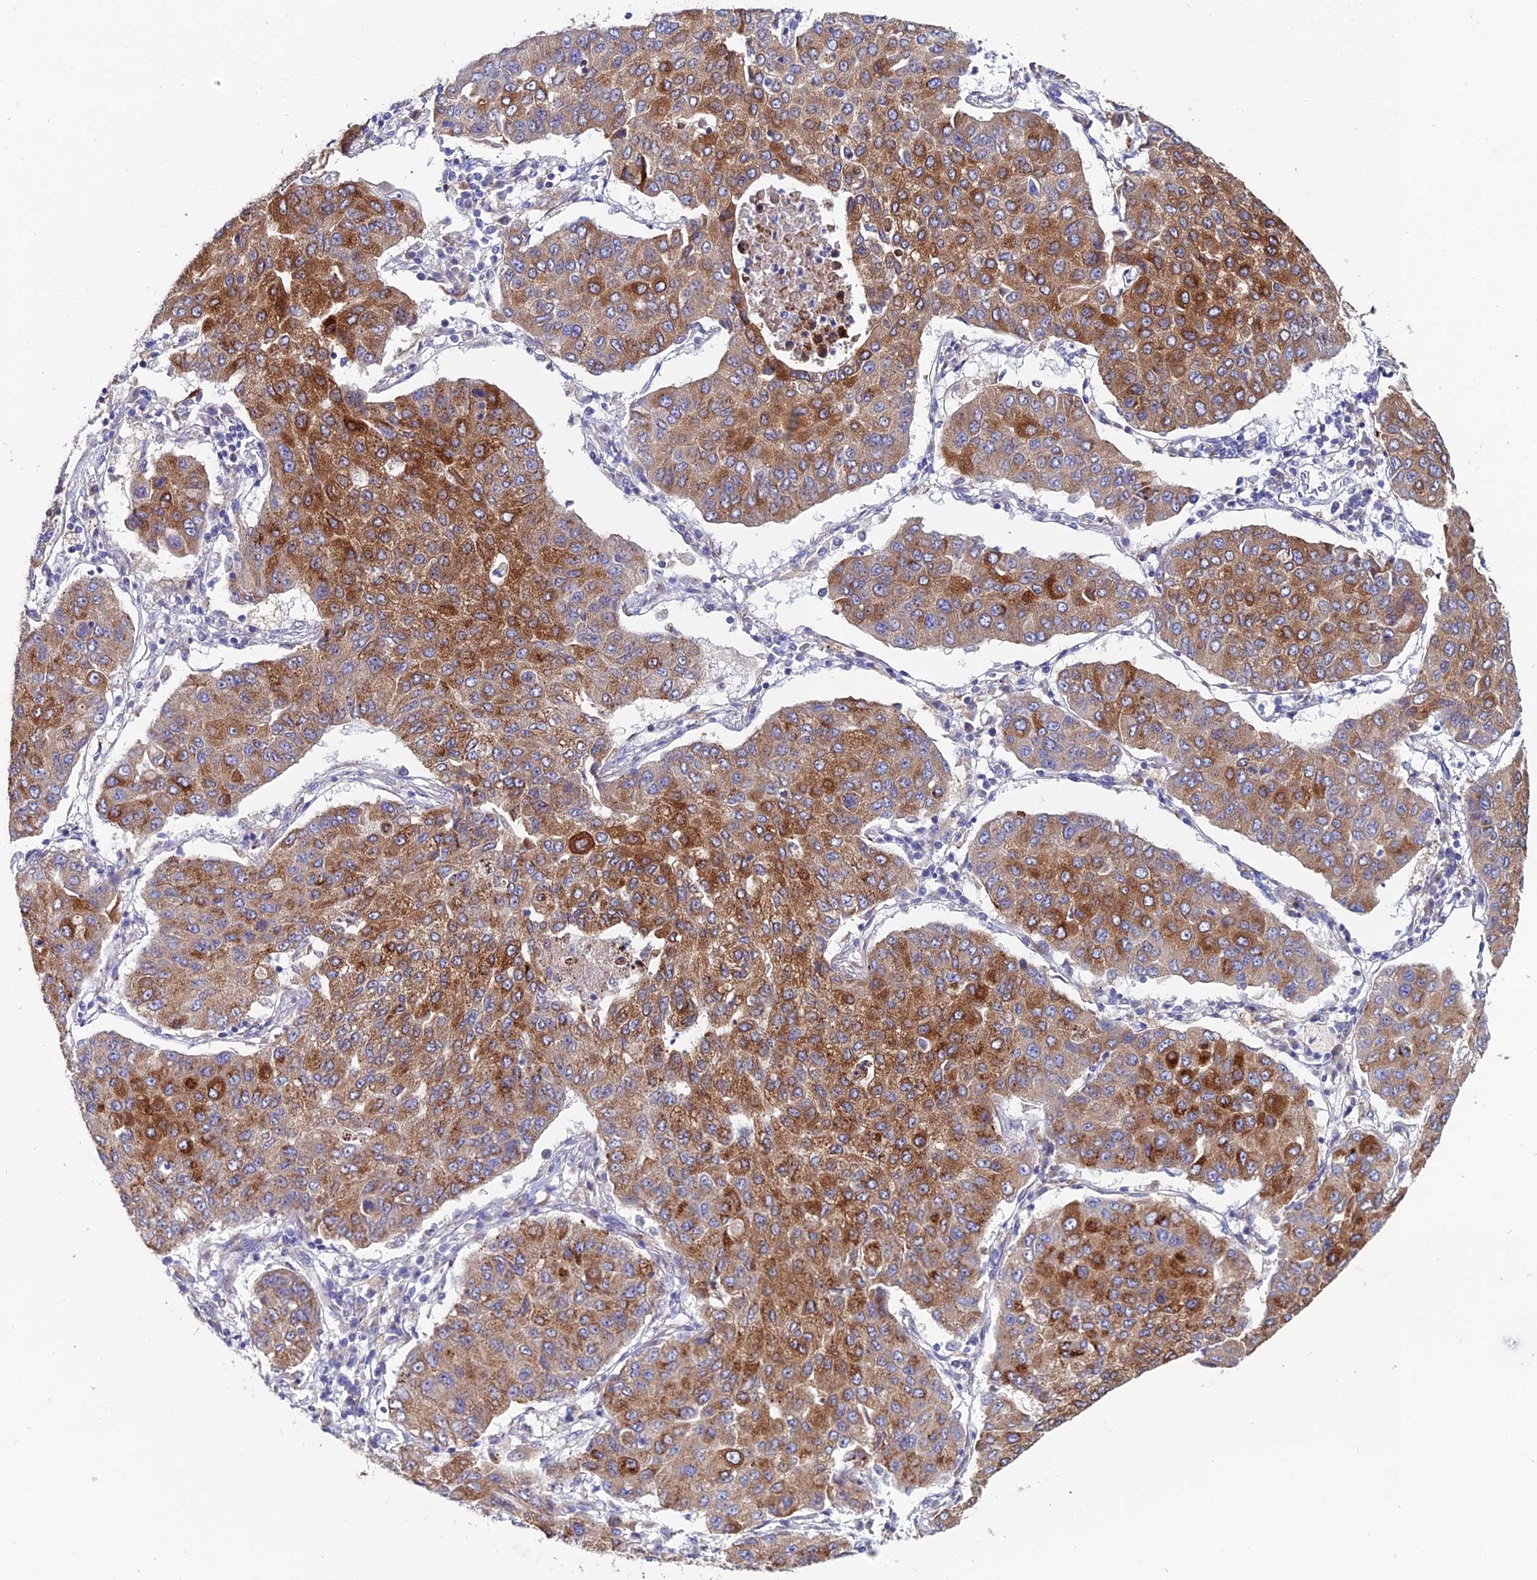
{"staining": {"intensity": "moderate", "quantity": ">75%", "location": "cytoplasmic/membranous"}, "tissue": "lung cancer", "cell_type": "Tumor cells", "image_type": "cancer", "snomed": [{"axis": "morphology", "description": "Squamous cell carcinoma, NOS"}, {"axis": "topography", "description": "Lung"}], "caption": "Immunohistochemistry (IHC) of human squamous cell carcinoma (lung) displays medium levels of moderate cytoplasmic/membranous staining in approximately >75% of tumor cells.", "gene": "OR51Q1", "patient": {"sex": "male", "age": 74}}